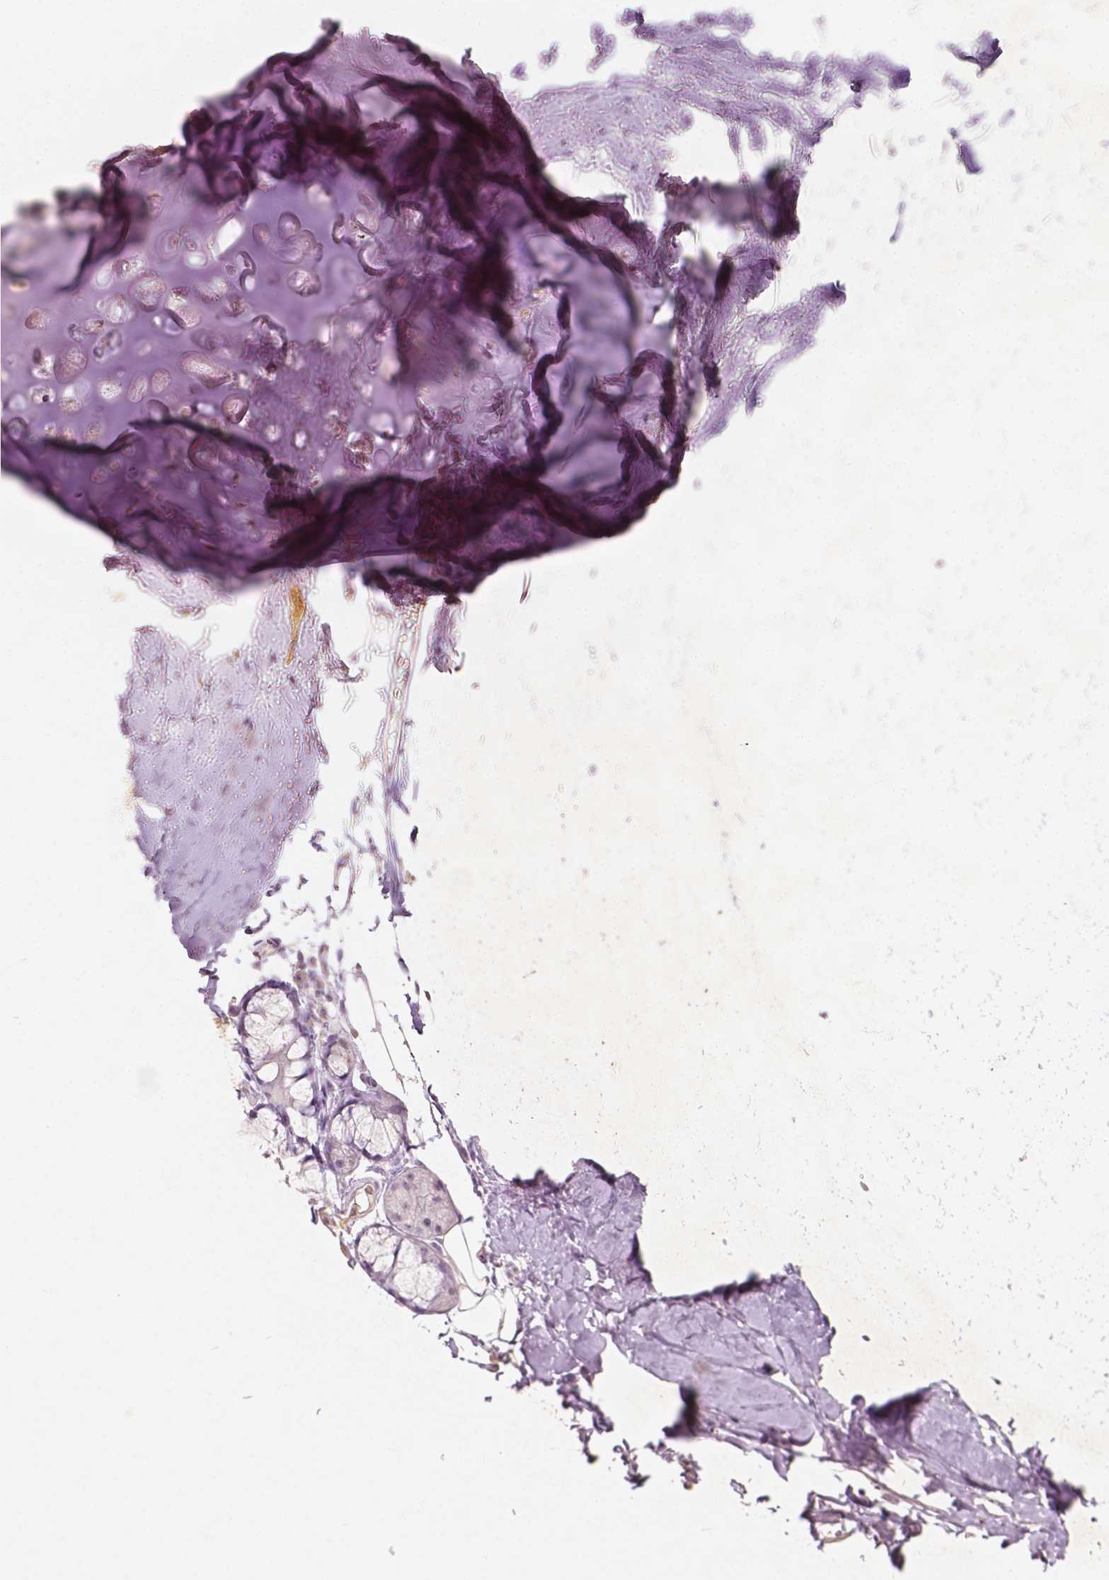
{"staining": {"intensity": "negative", "quantity": "none", "location": "none"}, "tissue": "adipose tissue", "cell_type": "Adipocytes", "image_type": "normal", "snomed": [{"axis": "morphology", "description": "Normal tissue, NOS"}, {"axis": "topography", "description": "Cartilage tissue"}, {"axis": "topography", "description": "Bronchus"}], "caption": "Immunohistochemical staining of normal adipose tissue demonstrates no significant staining in adipocytes.", "gene": "SOX15", "patient": {"sex": "female", "age": 79}}